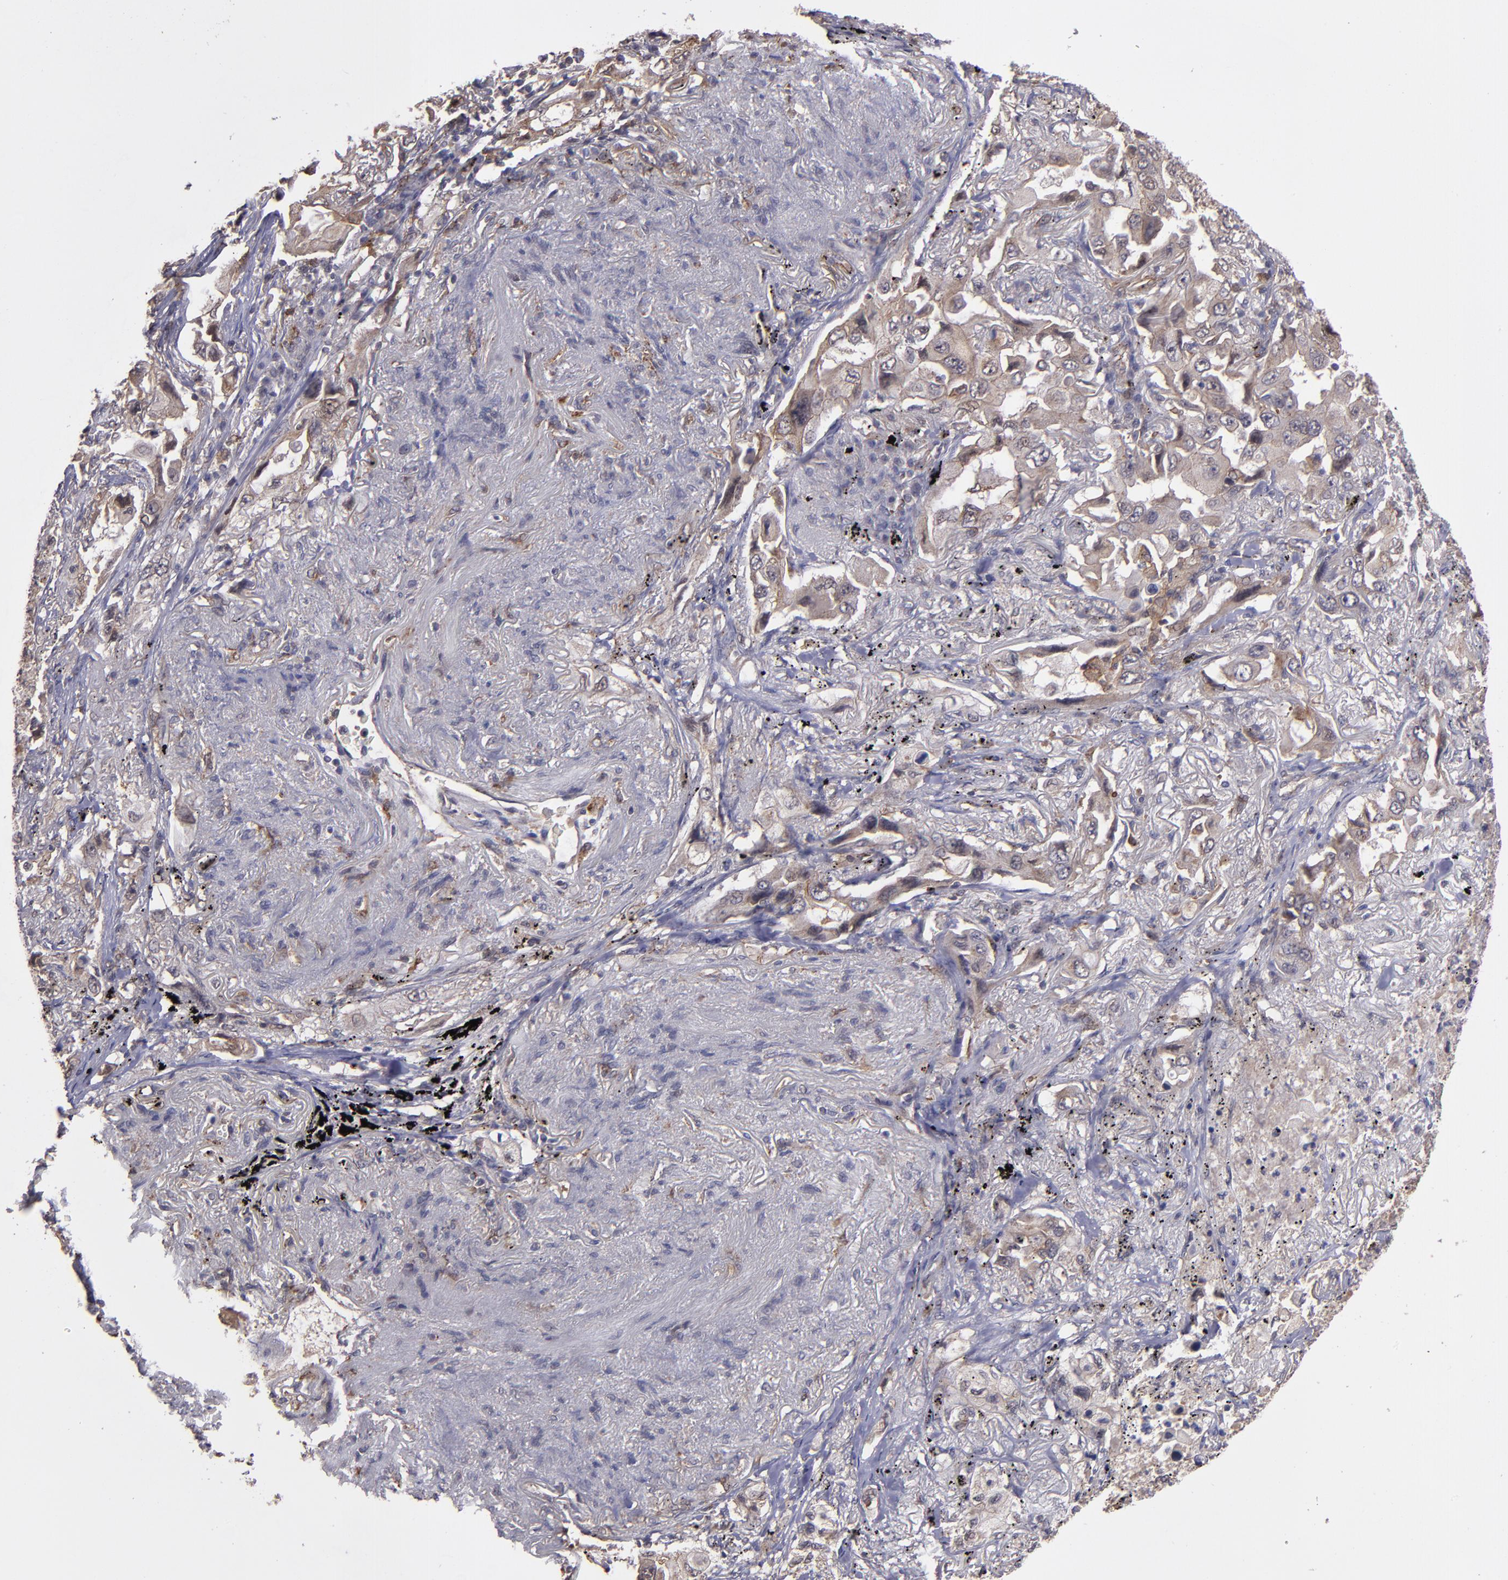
{"staining": {"intensity": "moderate", "quantity": "<25%", "location": "cytoplasmic/membranous"}, "tissue": "lung cancer", "cell_type": "Tumor cells", "image_type": "cancer", "snomed": [{"axis": "morphology", "description": "Adenocarcinoma, NOS"}, {"axis": "topography", "description": "Lung"}], "caption": "Immunohistochemistry photomicrograph of neoplastic tissue: lung adenocarcinoma stained using immunohistochemistry (IHC) exhibits low levels of moderate protein expression localized specifically in the cytoplasmic/membranous of tumor cells, appearing as a cytoplasmic/membranous brown color.", "gene": "SIPA1L1", "patient": {"sex": "female", "age": 65}}